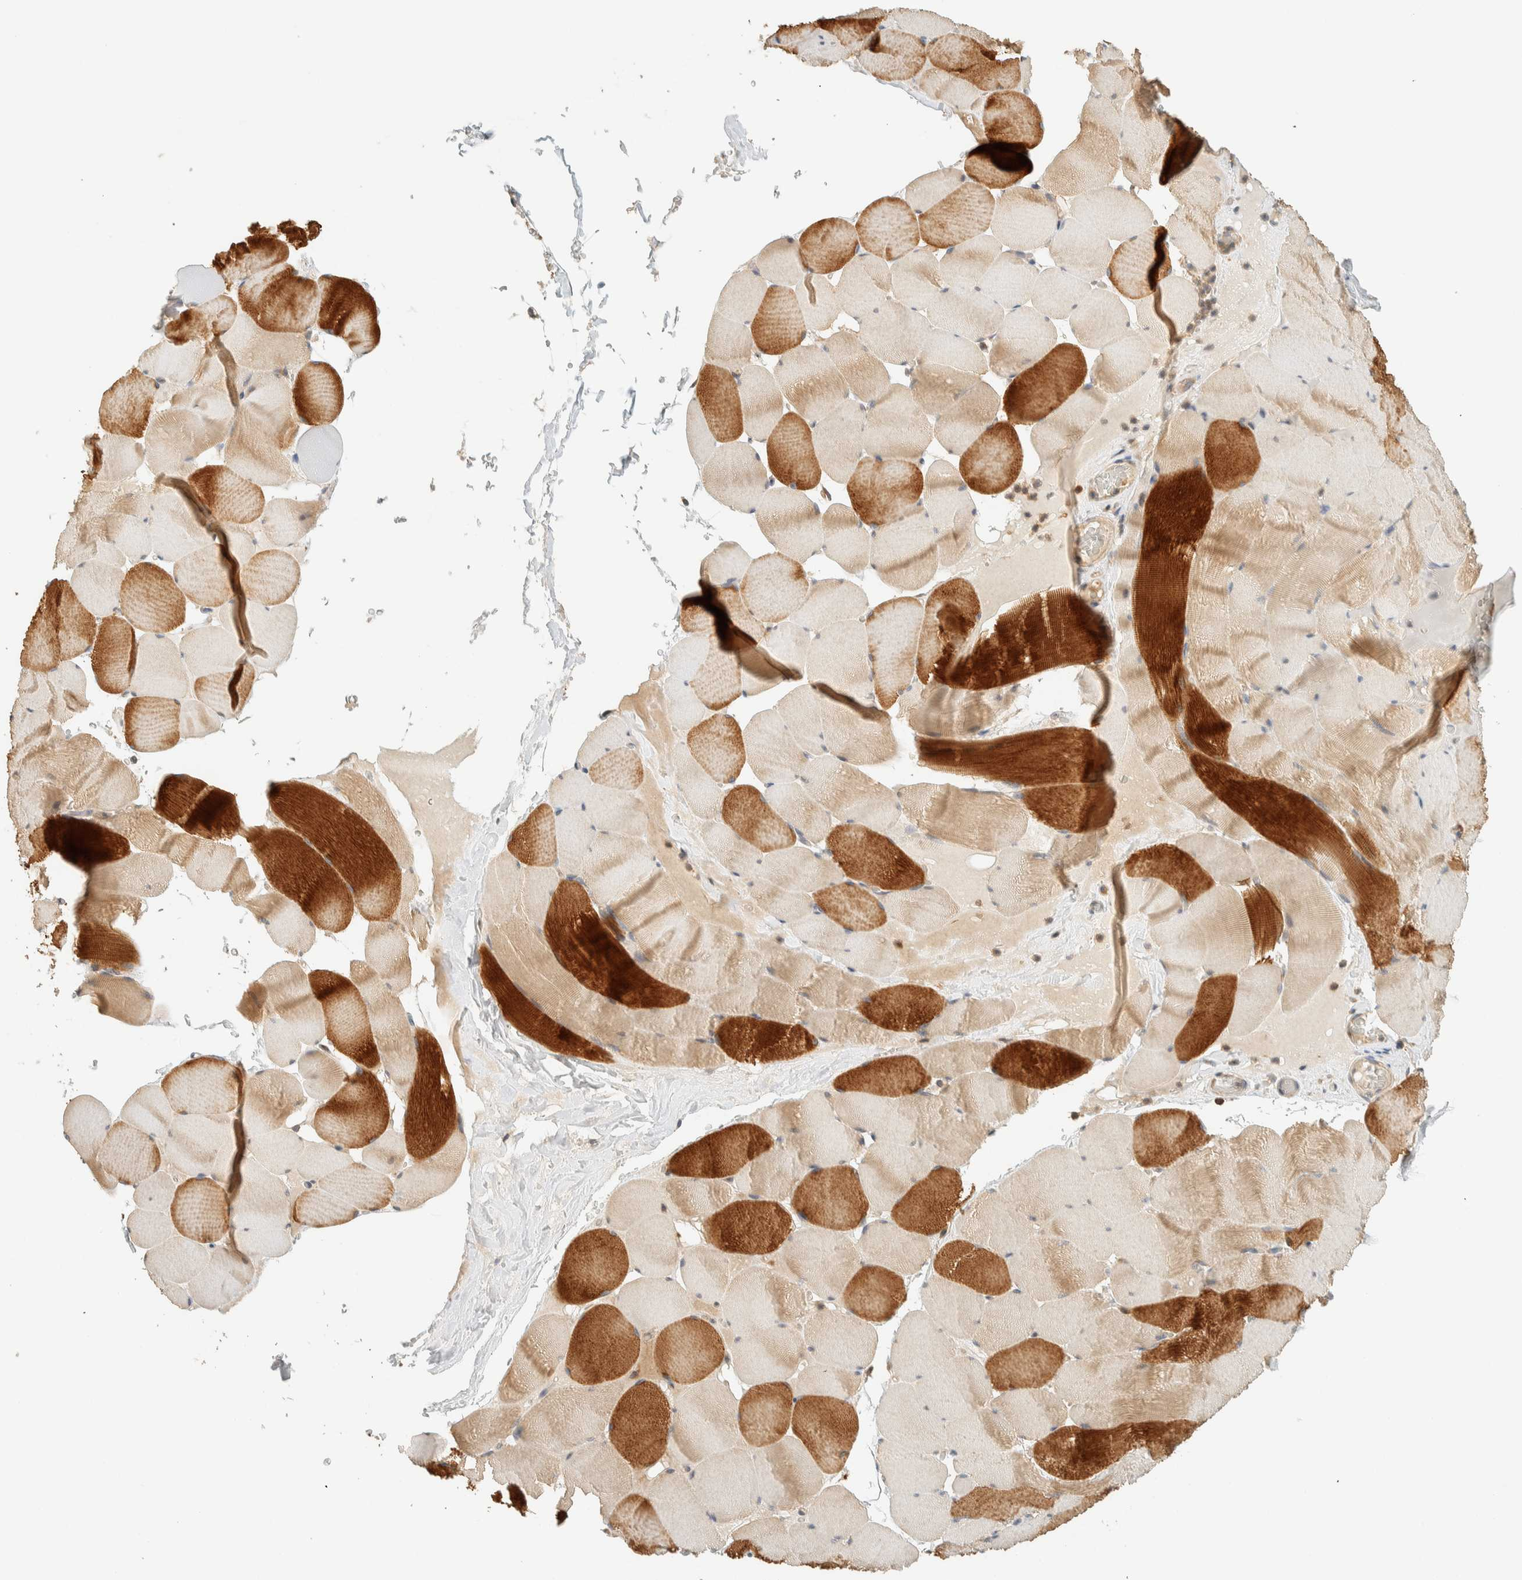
{"staining": {"intensity": "strong", "quantity": "25%-75%", "location": "cytoplasmic/membranous"}, "tissue": "skeletal muscle", "cell_type": "Myocytes", "image_type": "normal", "snomed": [{"axis": "morphology", "description": "Normal tissue, NOS"}, {"axis": "topography", "description": "Skeletal muscle"}], "caption": "Immunohistochemistry (IHC) micrograph of benign skeletal muscle: human skeletal muscle stained using IHC shows high levels of strong protein expression localized specifically in the cytoplasmic/membranous of myocytes, appearing as a cytoplasmic/membranous brown color.", "gene": "ARFGEF1", "patient": {"sex": "male", "age": 62}}